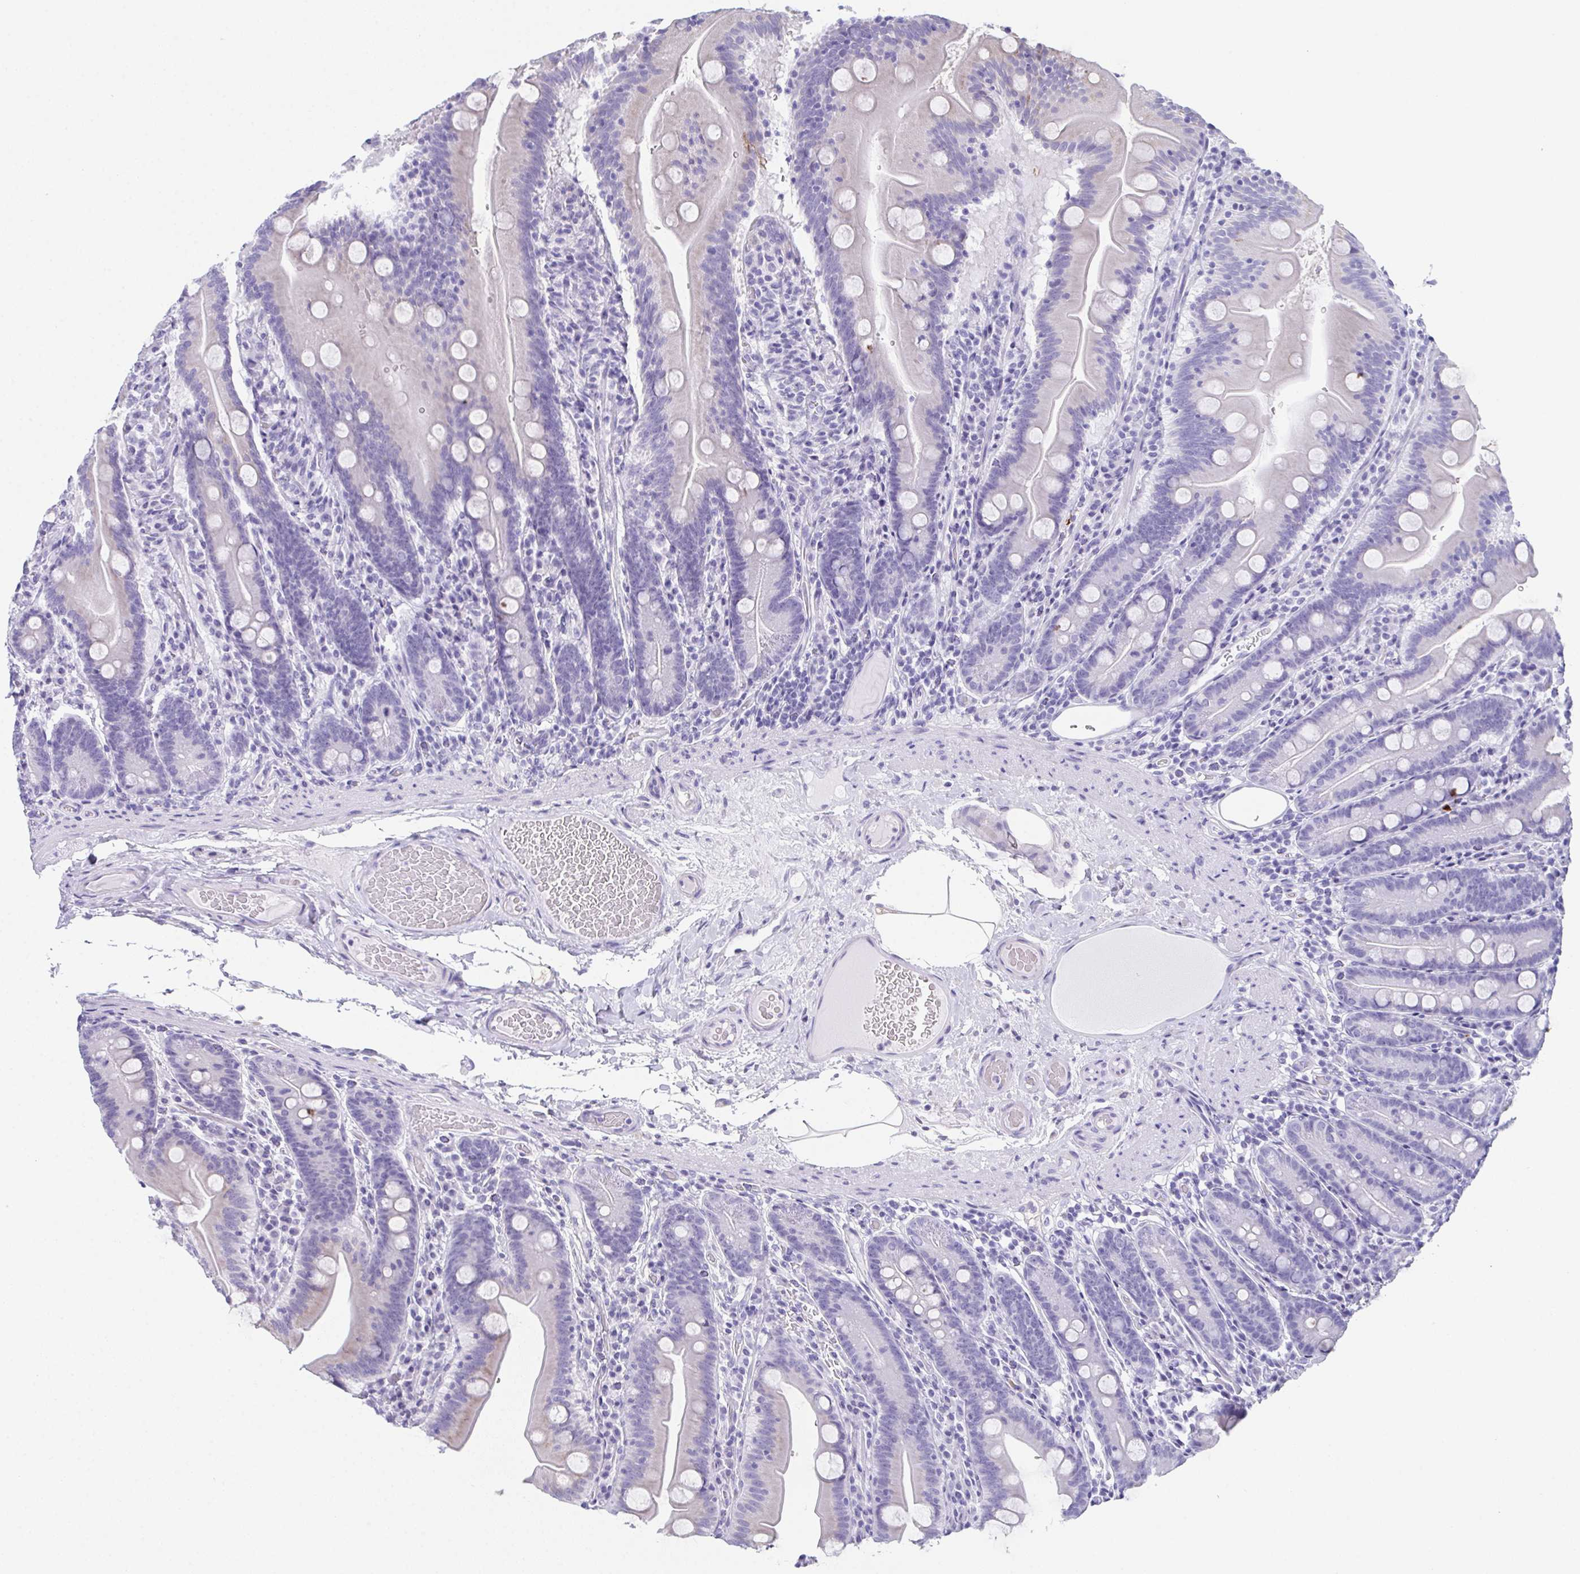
{"staining": {"intensity": "moderate", "quantity": "<25%", "location": "cytoplasmic/membranous"}, "tissue": "small intestine", "cell_type": "Glandular cells", "image_type": "normal", "snomed": [{"axis": "morphology", "description": "Normal tissue, NOS"}, {"axis": "topography", "description": "Small intestine"}], "caption": "The image reveals staining of unremarkable small intestine, revealing moderate cytoplasmic/membranous protein staining (brown color) within glandular cells. (DAB (3,3'-diaminobenzidine) = brown stain, brightfield microscopy at high magnification).", "gene": "TEX19", "patient": {"sex": "male", "age": 37}}